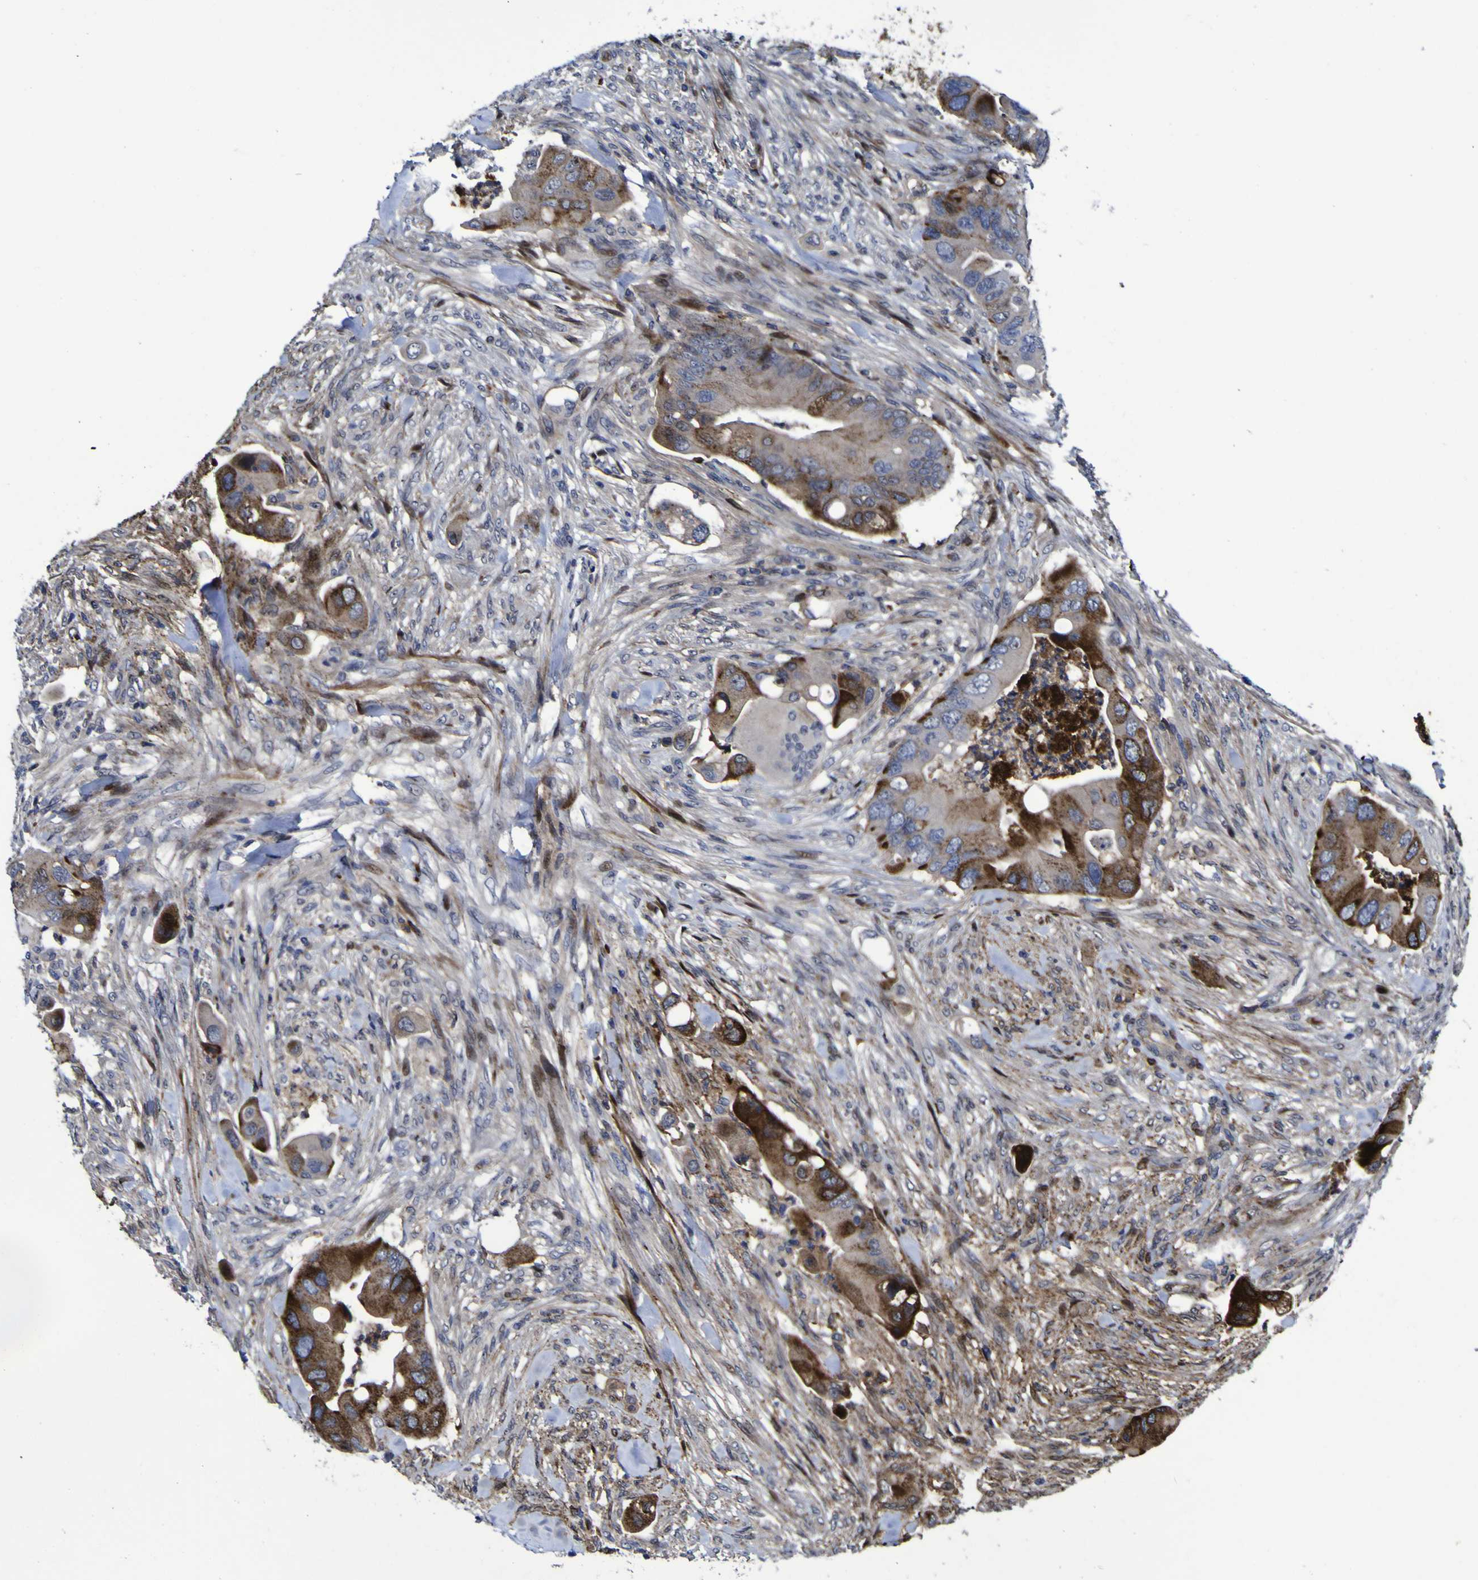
{"staining": {"intensity": "strong", "quantity": "25%-75%", "location": "cytoplasmic/membranous"}, "tissue": "colorectal cancer", "cell_type": "Tumor cells", "image_type": "cancer", "snomed": [{"axis": "morphology", "description": "Adenocarcinoma, NOS"}, {"axis": "topography", "description": "Rectum"}], "caption": "An immunohistochemistry (IHC) photomicrograph of tumor tissue is shown. Protein staining in brown shows strong cytoplasmic/membranous positivity in colorectal cancer (adenocarcinoma) within tumor cells.", "gene": "MGLL", "patient": {"sex": "female", "age": 57}}